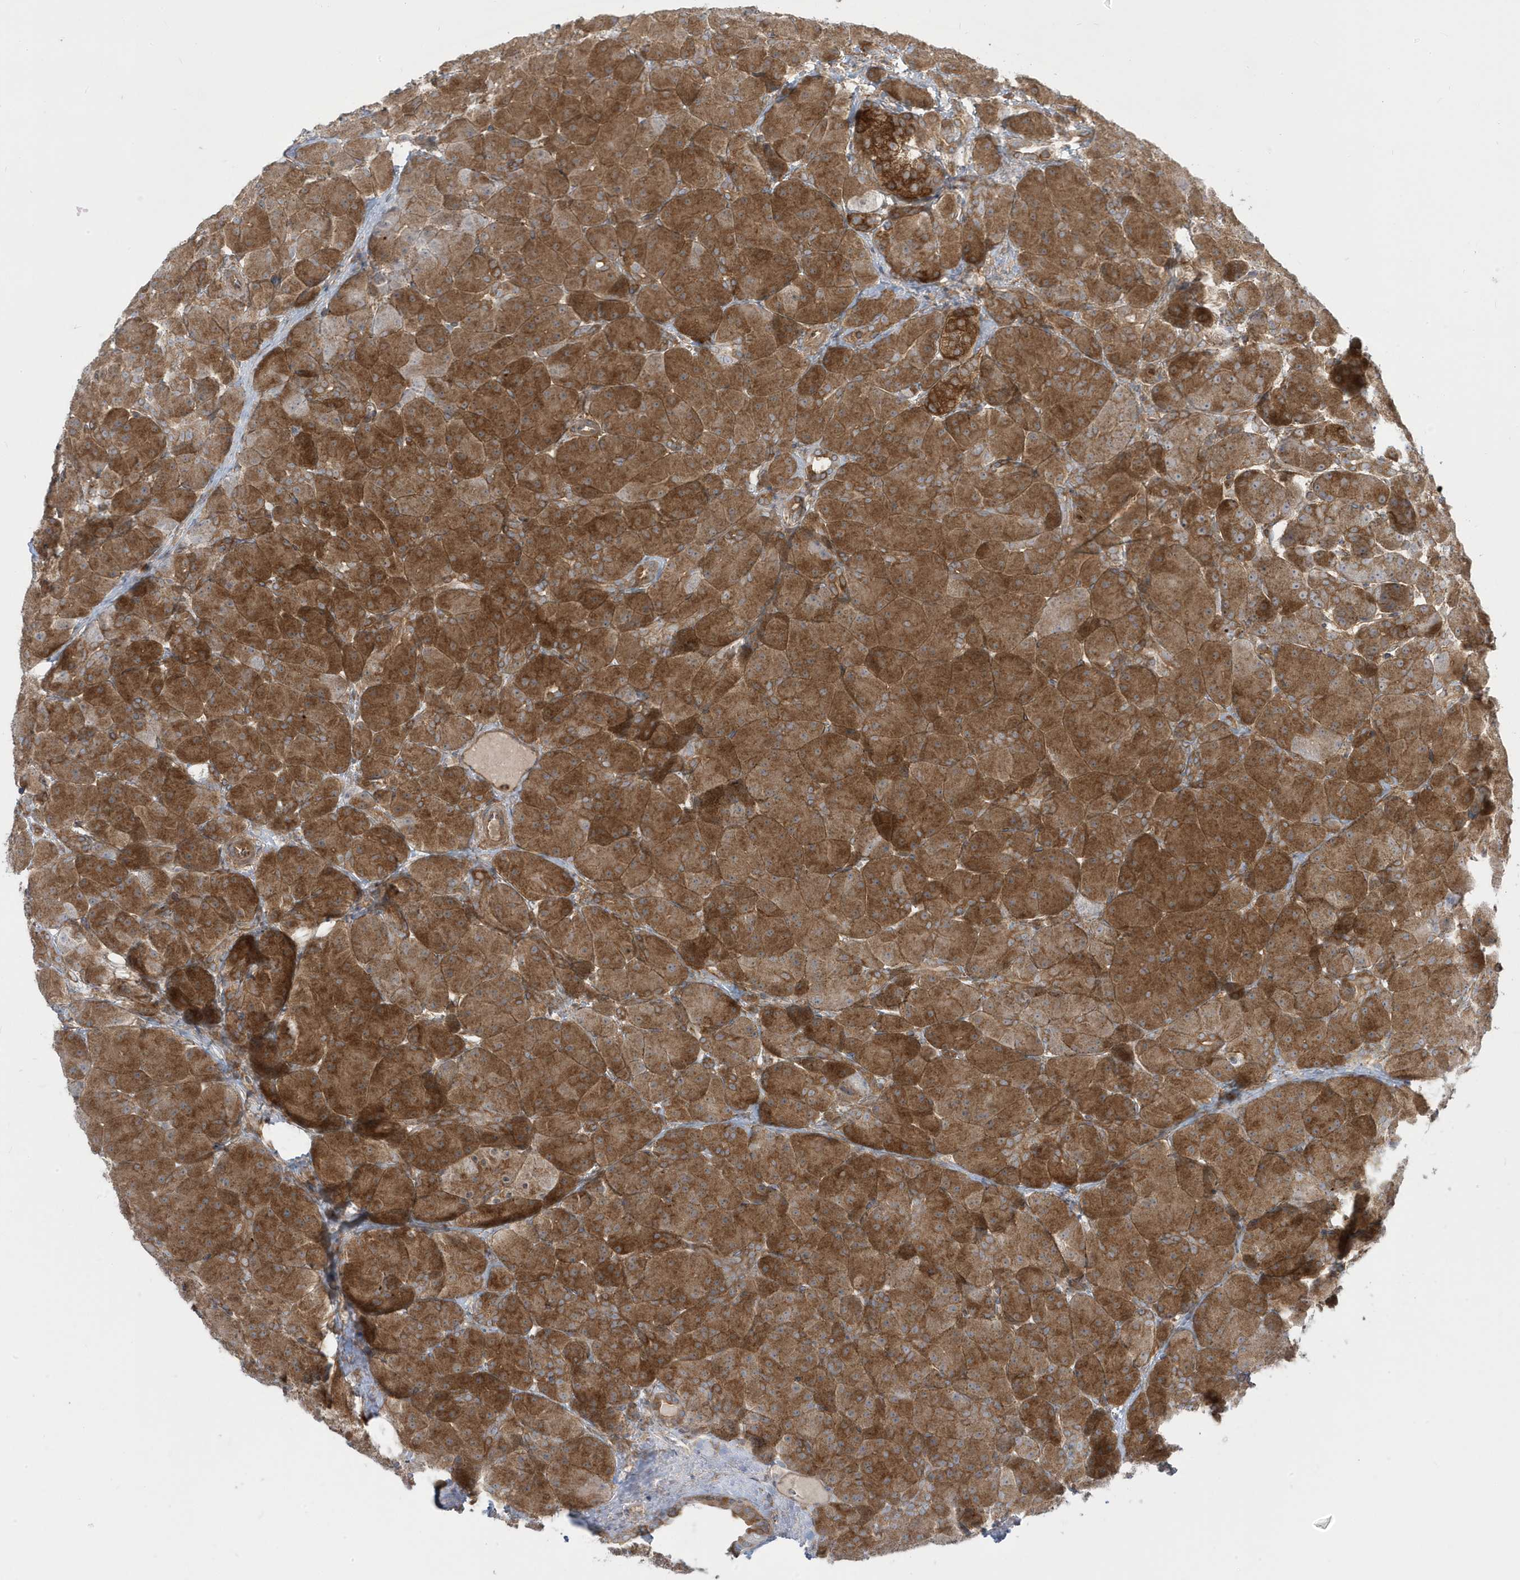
{"staining": {"intensity": "strong", "quantity": ">75%", "location": "cytoplasmic/membranous"}, "tissue": "pancreas", "cell_type": "Exocrine glandular cells", "image_type": "normal", "snomed": [{"axis": "morphology", "description": "Normal tissue, NOS"}, {"axis": "topography", "description": "Pancreas"}], "caption": "Pancreas stained for a protein (brown) reveals strong cytoplasmic/membranous positive expression in about >75% of exocrine glandular cells.", "gene": "STAM", "patient": {"sex": "male", "age": 66}}